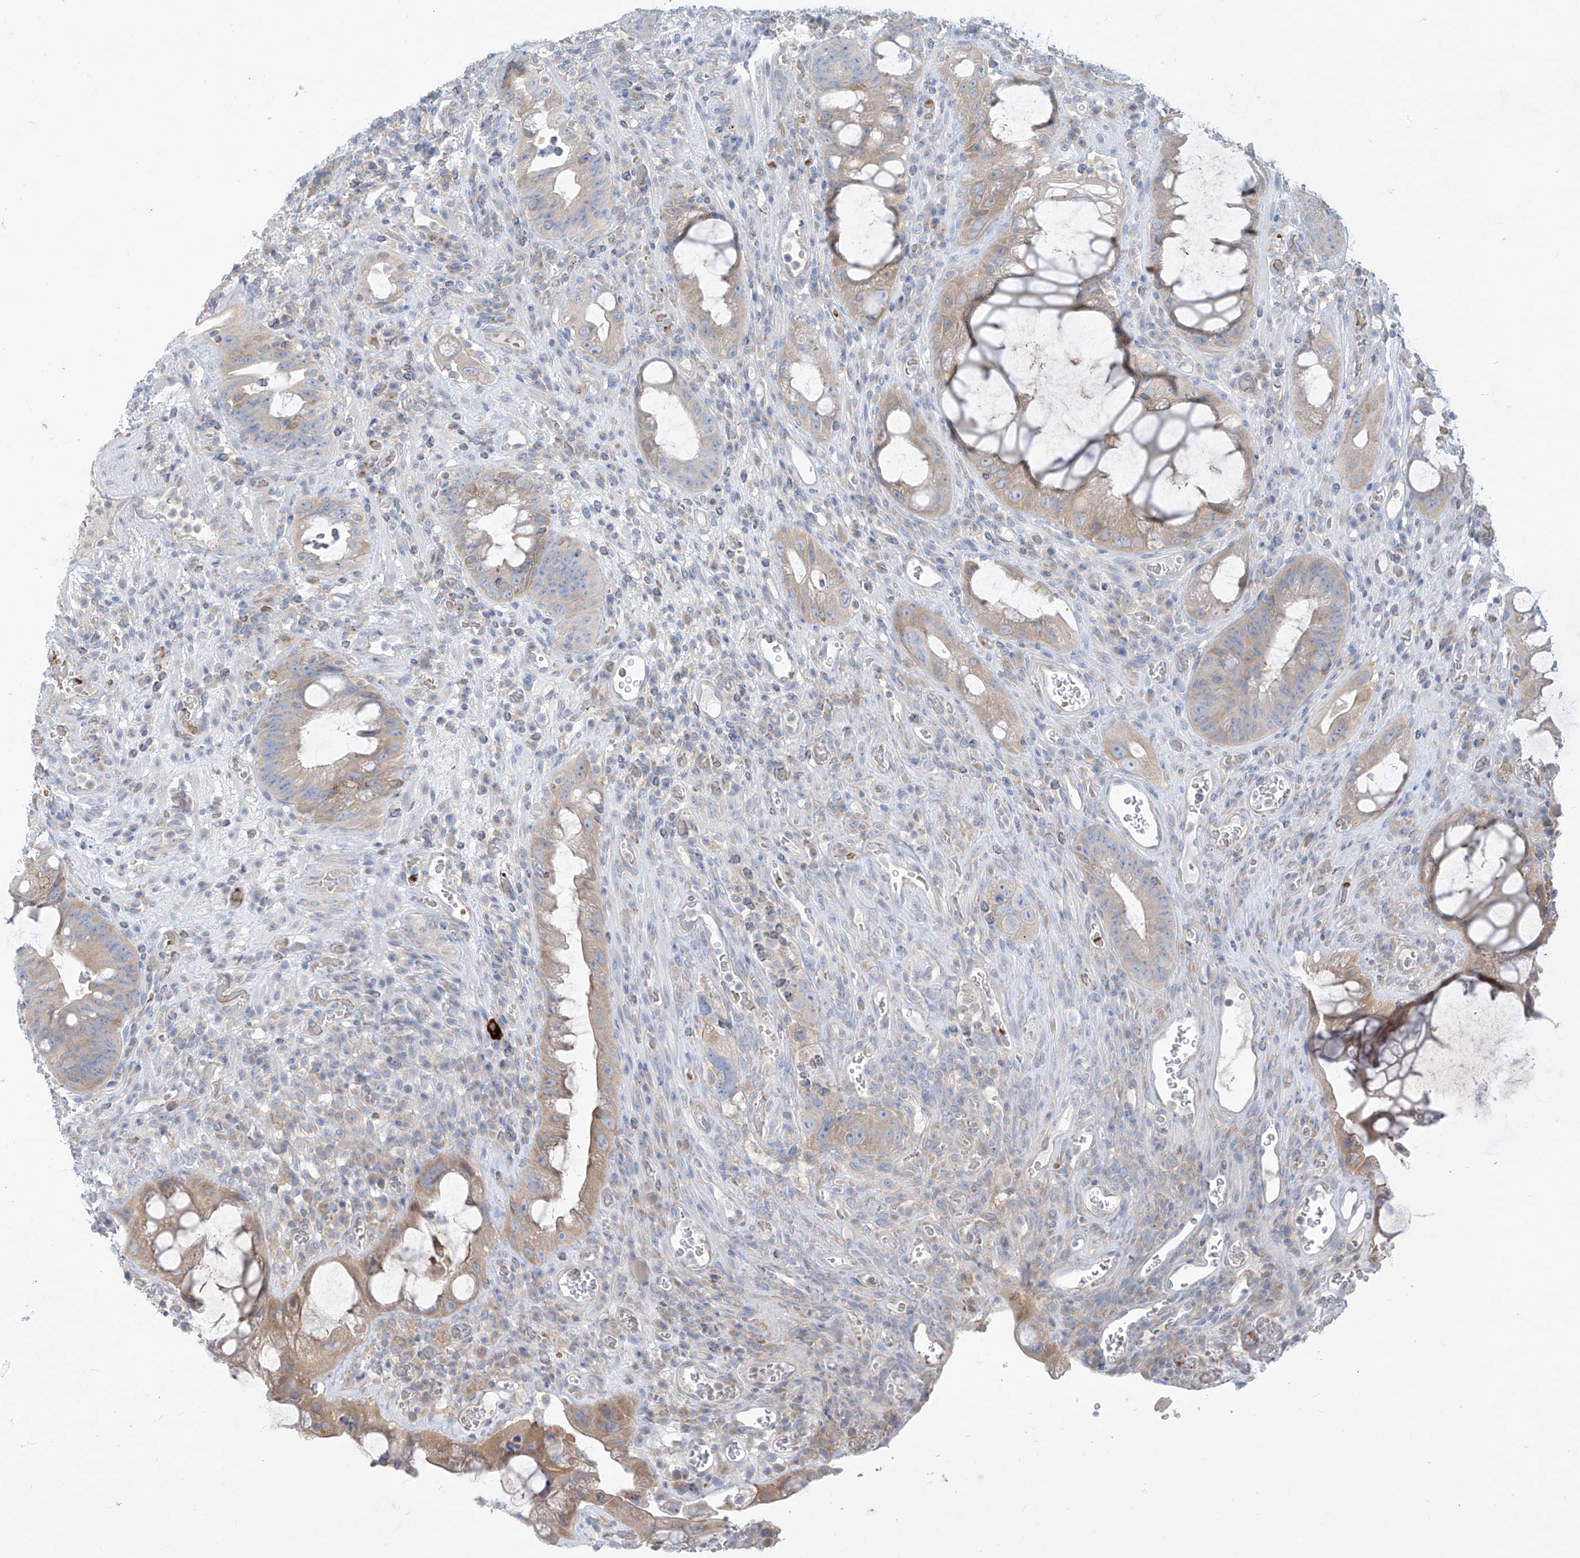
{"staining": {"intensity": "weak", "quantity": "25%-75%", "location": "cytoplasmic/membranous"}, "tissue": "colorectal cancer", "cell_type": "Tumor cells", "image_type": "cancer", "snomed": [{"axis": "morphology", "description": "Adenocarcinoma, NOS"}, {"axis": "topography", "description": "Rectum"}], "caption": "Adenocarcinoma (colorectal) was stained to show a protein in brown. There is low levels of weak cytoplasmic/membranous positivity in about 25%-75% of tumor cells.", "gene": "DGKQ", "patient": {"sex": "male", "age": 59}}